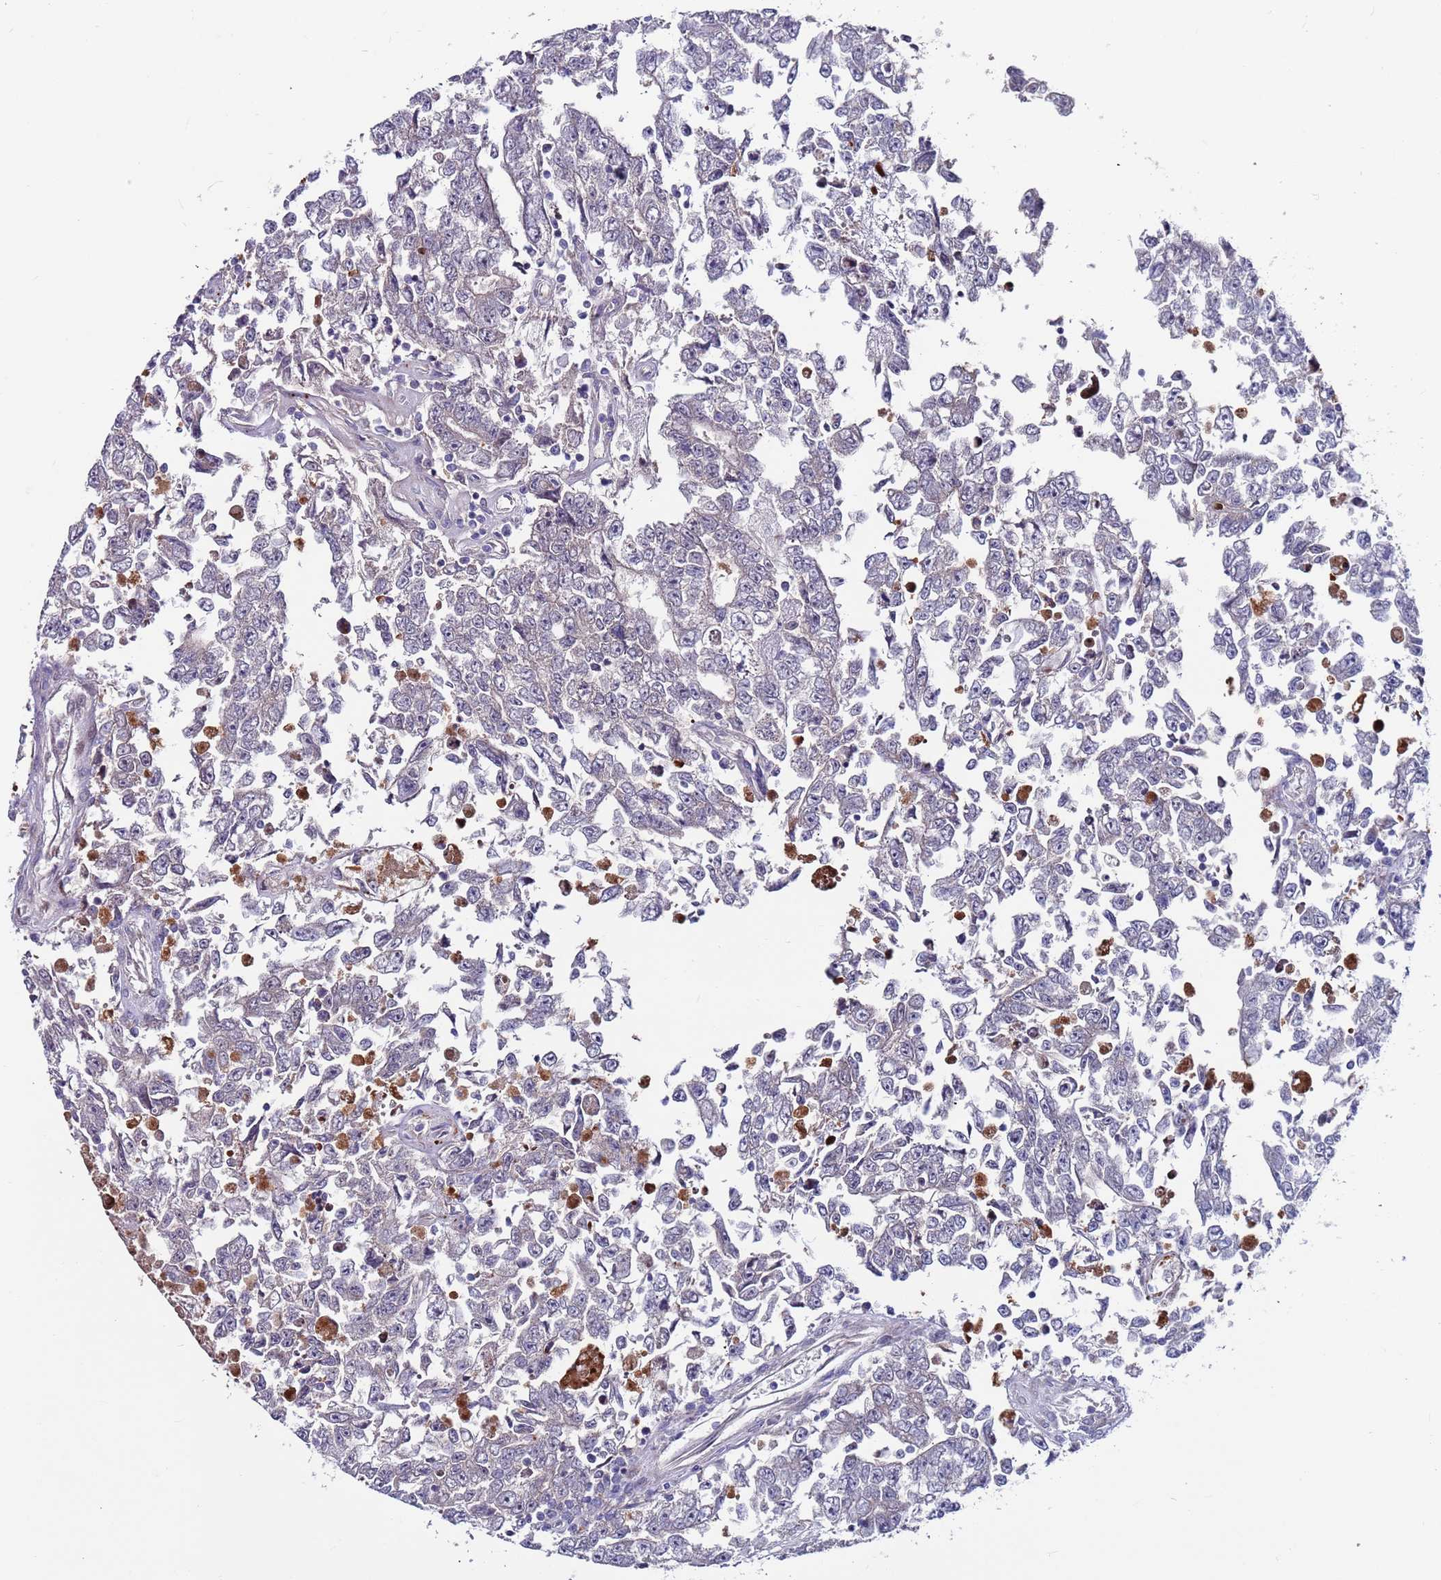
{"staining": {"intensity": "negative", "quantity": "none", "location": "none"}, "tissue": "testis cancer", "cell_type": "Tumor cells", "image_type": "cancer", "snomed": [{"axis": "morphology", "description": "Carcinoma, Embryonal, NOS"}, {"axis": "topography", "description": "Testis"}], "caption": "This is an immunohistochemistry image of testis cancer (embryonal carcinoma). There is no staining in tumor cells.", "gene": "FBXO27", "patient": {"sex": "male", "age": 25}}